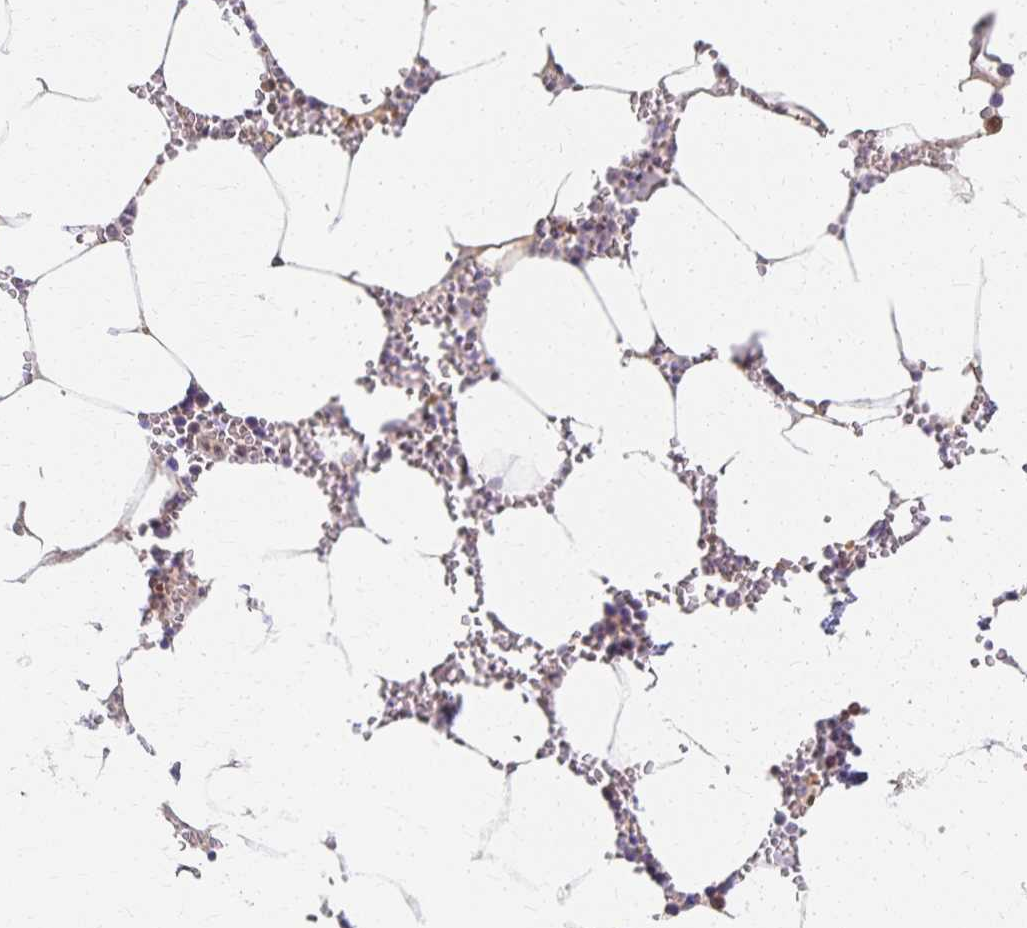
{"staining": {"intensity": "negative", "quantity": "none", "location": "none"}, "tissue": "bone marrow", "cell_type": "Hematopoietic cells", "image_type": "normal", "snomed": [{"axis": "morphology", "description": "Normal tissue, NOS"}, {"axis": "topography", "description": "Bone marrow"}], "caption": "Immunohistochemistry (IHC) of unremarkable human bone marrow exhibits no expression in hematopoietic cells. (Stains: DAB (3,3'-diaminobenzidine) immunohistochemistry with hematoxylin counter stain, Microscopy: brightfield microscopy at high magnification).", "gene": "AZGP1", "patient": {"sex": "male", "age": 54}}